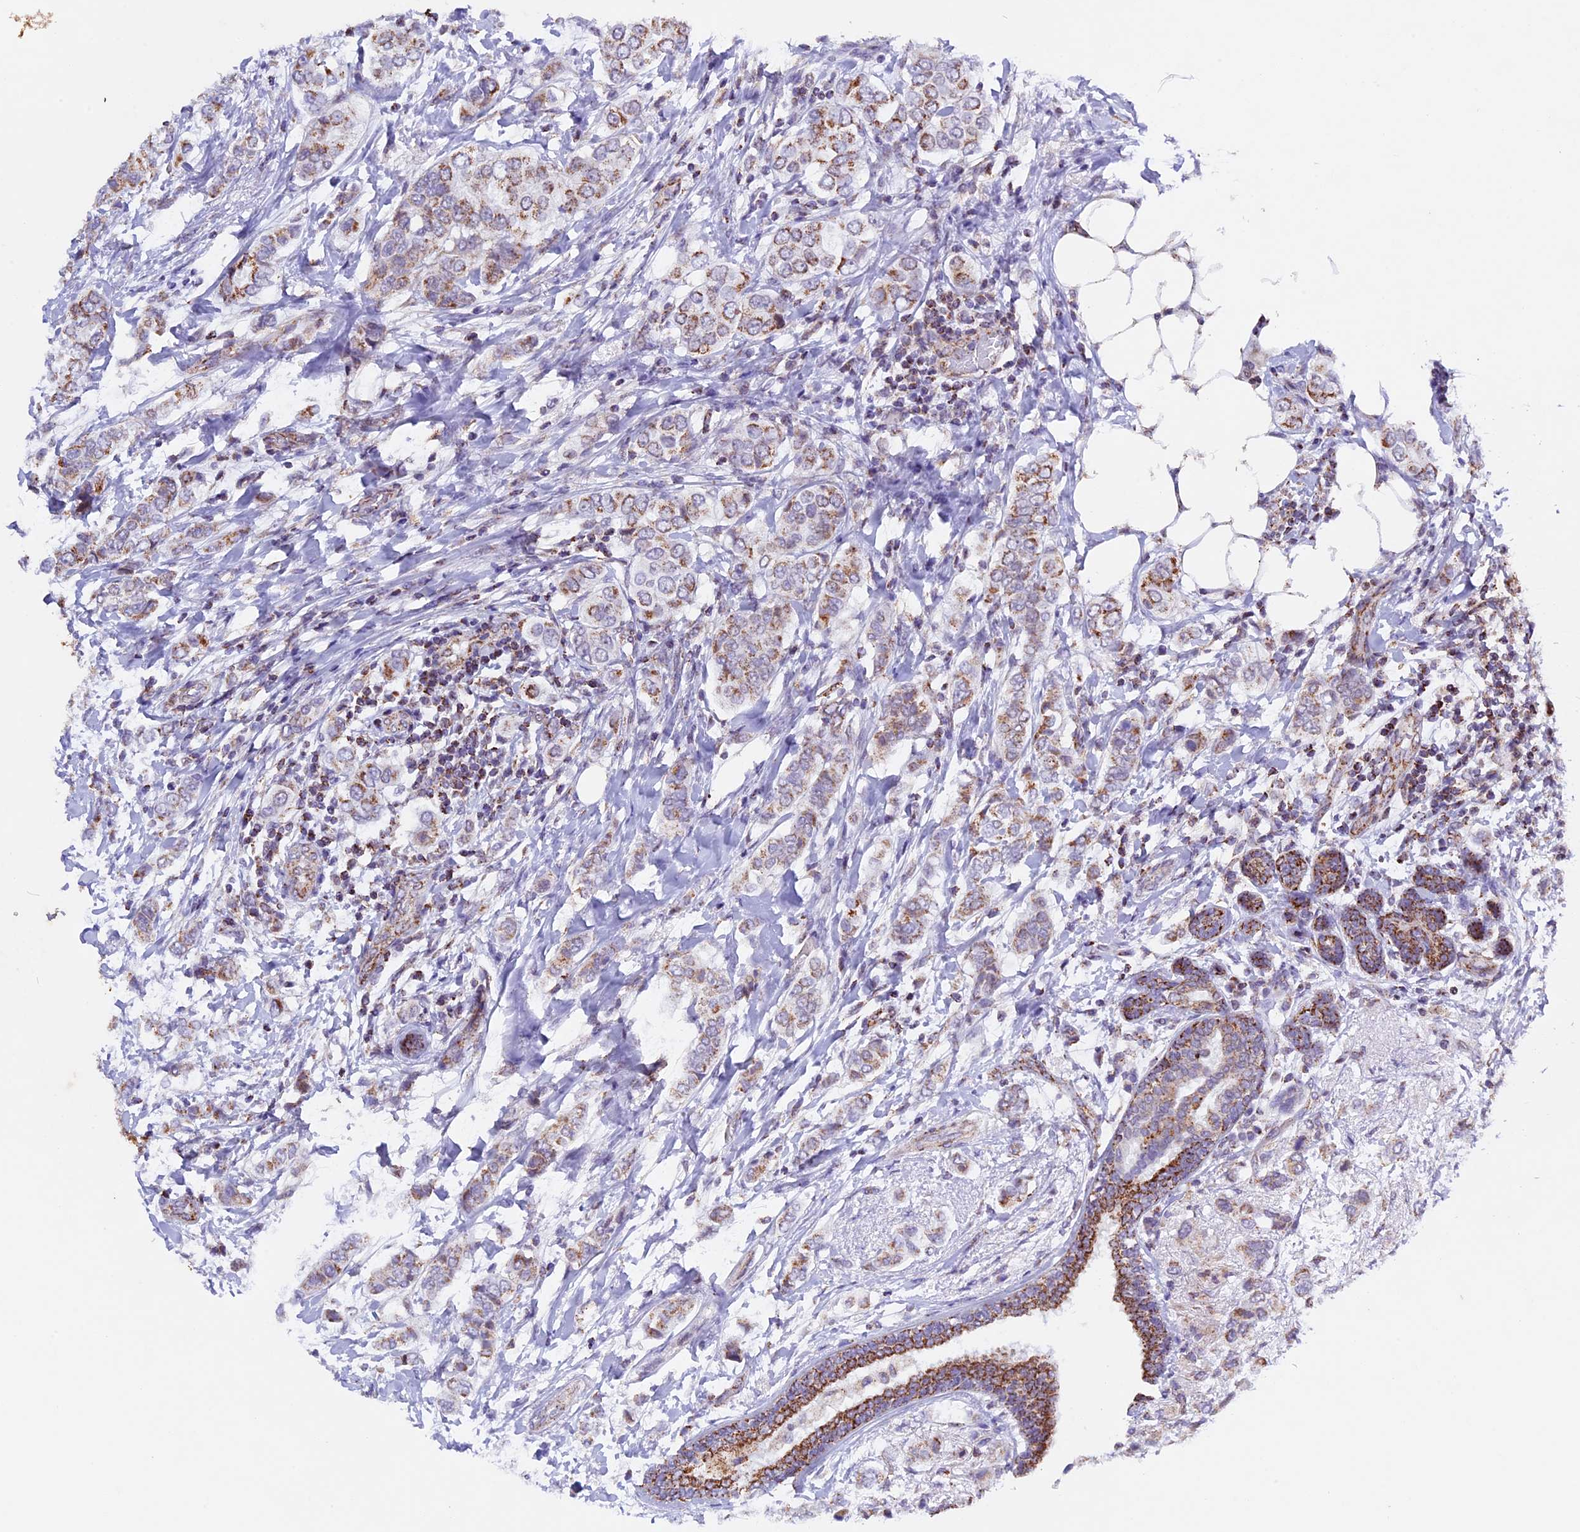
{"staining": {"intensity": "moderate", "quantity": ">75%", "location": "cytoplasmic/membranous"}, "tissue": "breast cancer", "cell_type": "Tumor cells", "image_type": "cancer", "snomed": [{"axis": "morphology", "description": "Lobular carcinoma"}, {"axis": "topography", "description": "Breast"}], "caption": "This is a micrograph of IHC staining of breast cancer (lobular carcinoma), which shows moderate staining in the cytoplasmic/membranous of tumor cells.", "gene": "TFAM", "patient": {"sex": "female", "age": 51}}